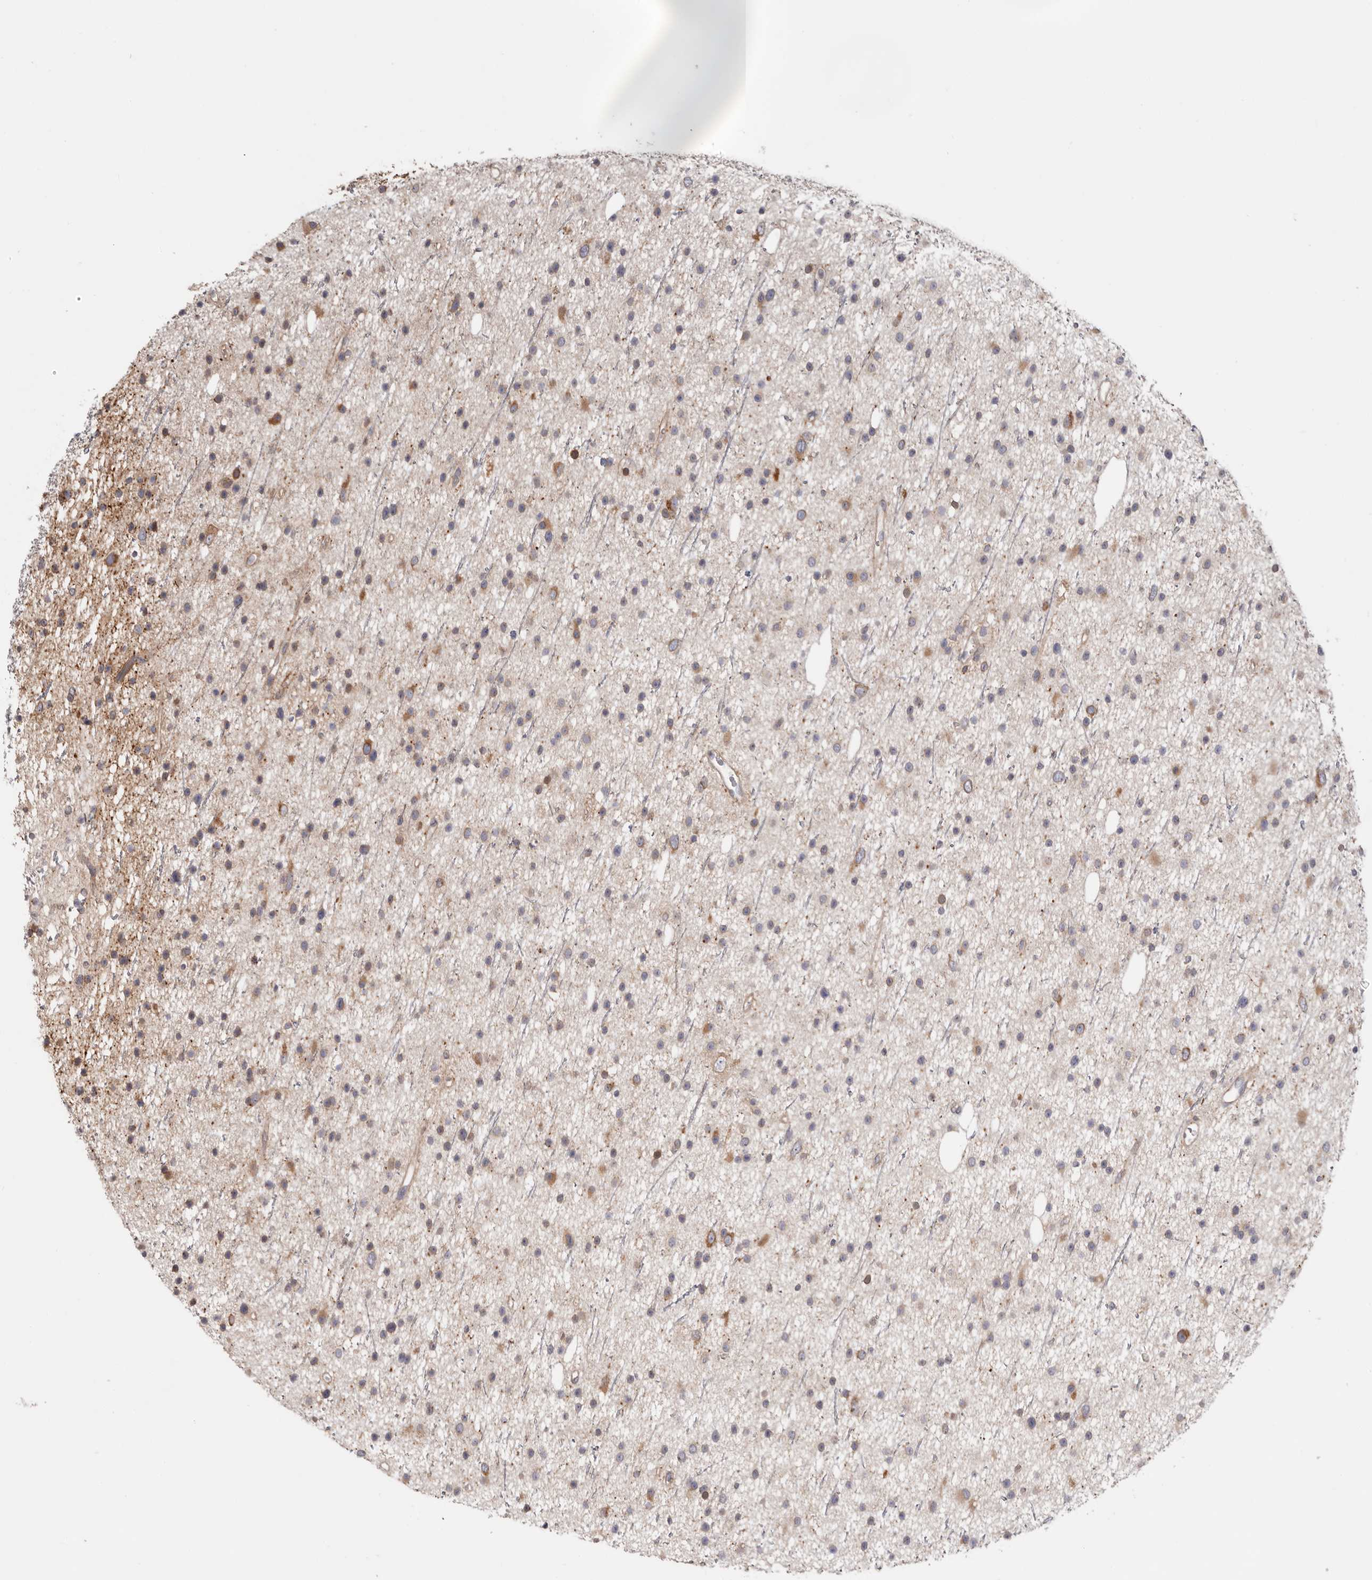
{"staining": {"intensity": "moderate", "quantity": "<25%", "location": "cytoplasmic/membranous"}, "tissue": "glioma", "cell_type": "Tumor cells", "image_type": "cancer", "snomed": [{"axis": "morphology", "description": "Glioma, malignant, Low grade"}, {"axis": "topography", "description": "Cerebral cortex"}], "caption": "An image of malignant low-grade glioma stained for a protein exhibits moderate cytoplasmic/membranous brown staining in tumor cells. The staining was performed using DAB (3,3'-diaminobenzidine) to visualize the protein expression in brown, while the nuclei were stained in blue with hematoxylin (Magnification: 20x).", "gene": "TMUB1", "patient": {"sex": "female", "age": 39}}